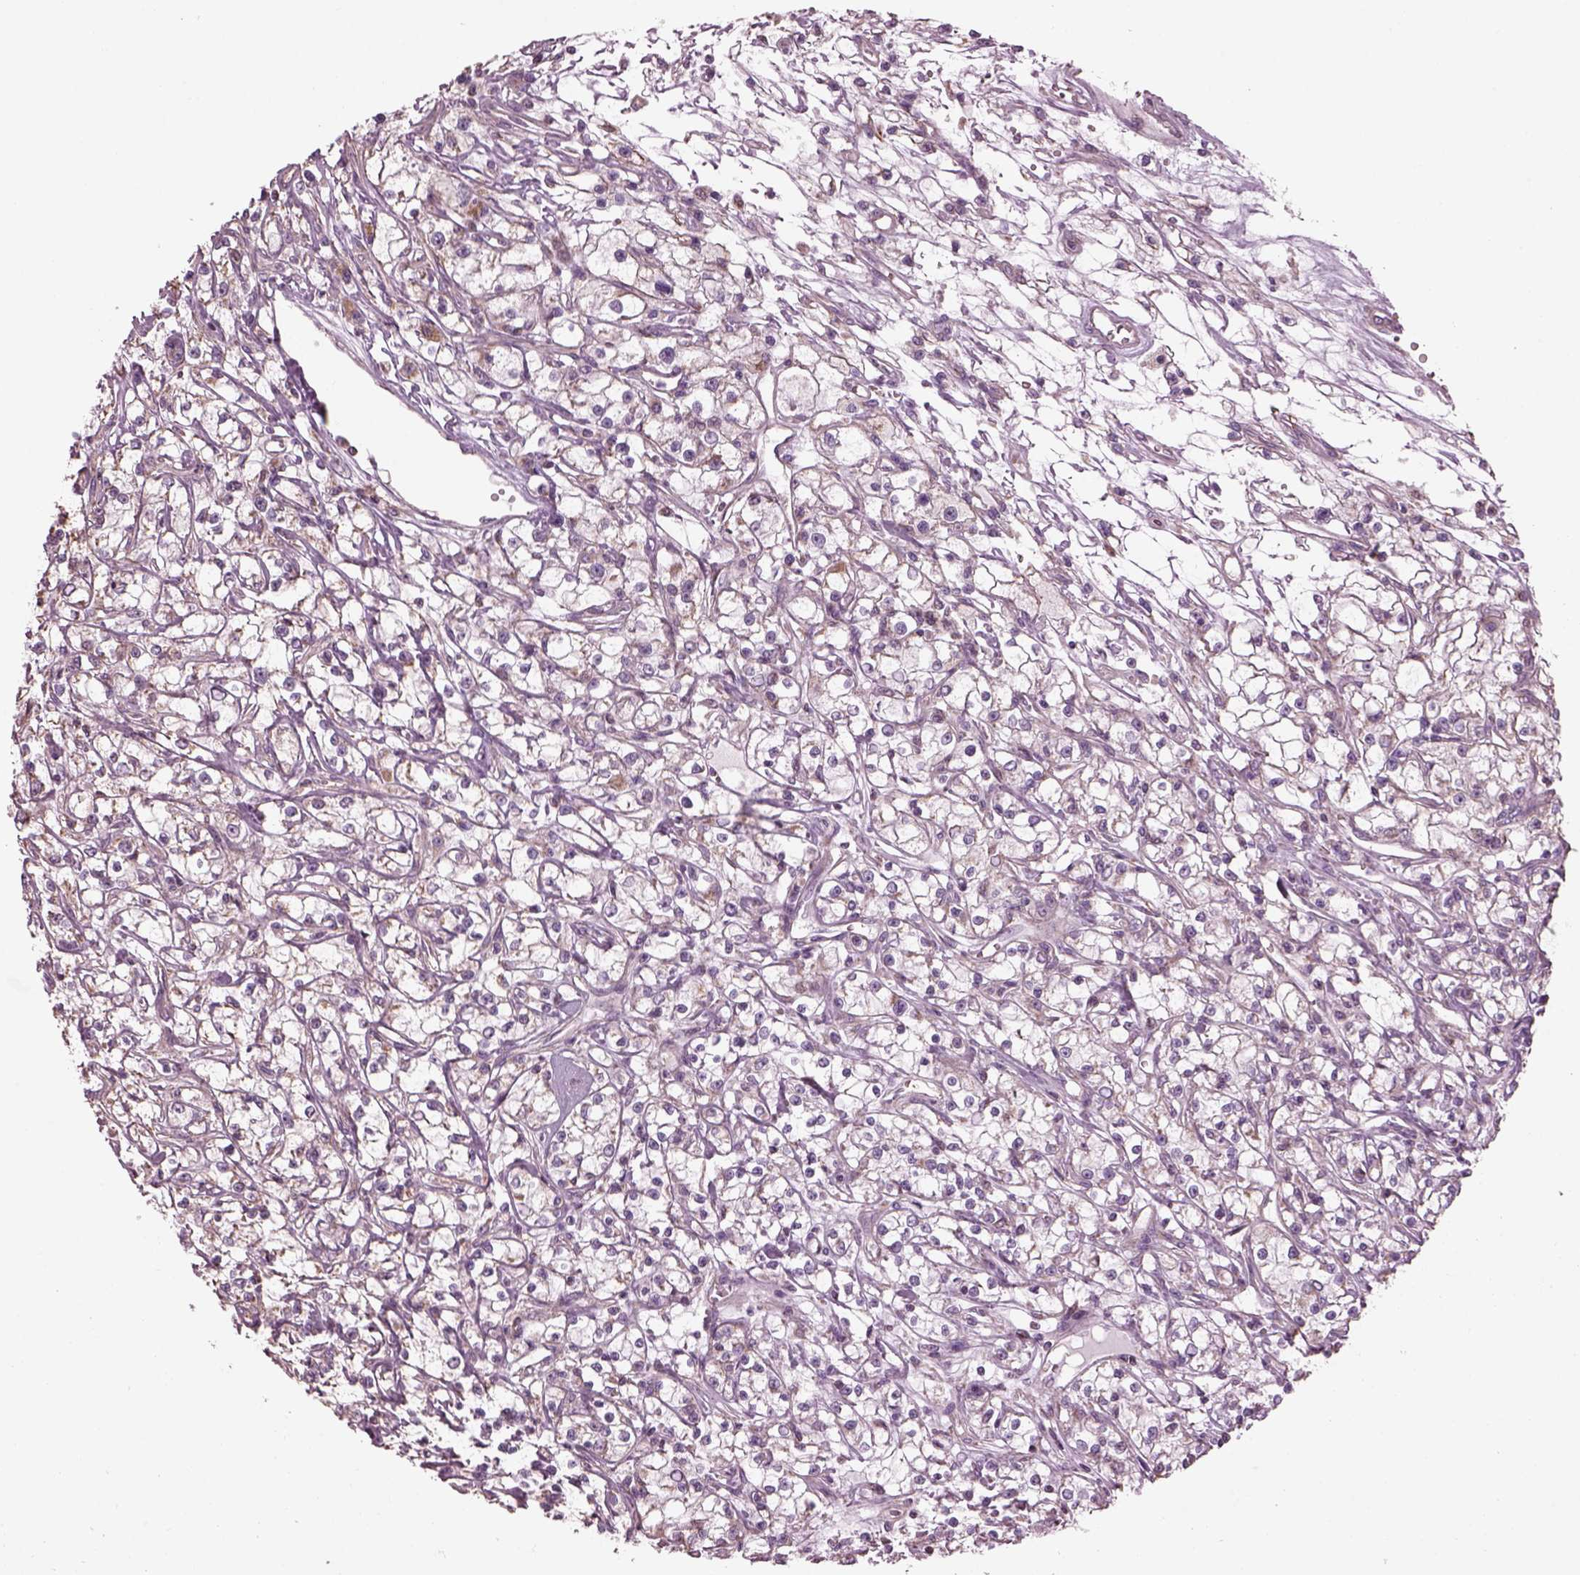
{"staining": {"intensity": "negative", "quantity": "none", "location": "none"}, "tissue": "renal cancer", "cell_type": "Tumor cells", "image_type": "cancer", "snomed": [{"axis": "morphology", "description": "Adenocarcinoma, NOS"}, {"axis": "topography", "description": "Kidney"}], "caption": "An image of human renal adenocarcinoma is negative for staining in tumor cells. Brightfield microscopy of IHC stained with DAB (3,3'-diaminobenzidine) (brown) and hematoxylin (blue), captured at high magnification.", "gene": "SPATA7", "patient": {"sex": "female", "age": 59}}